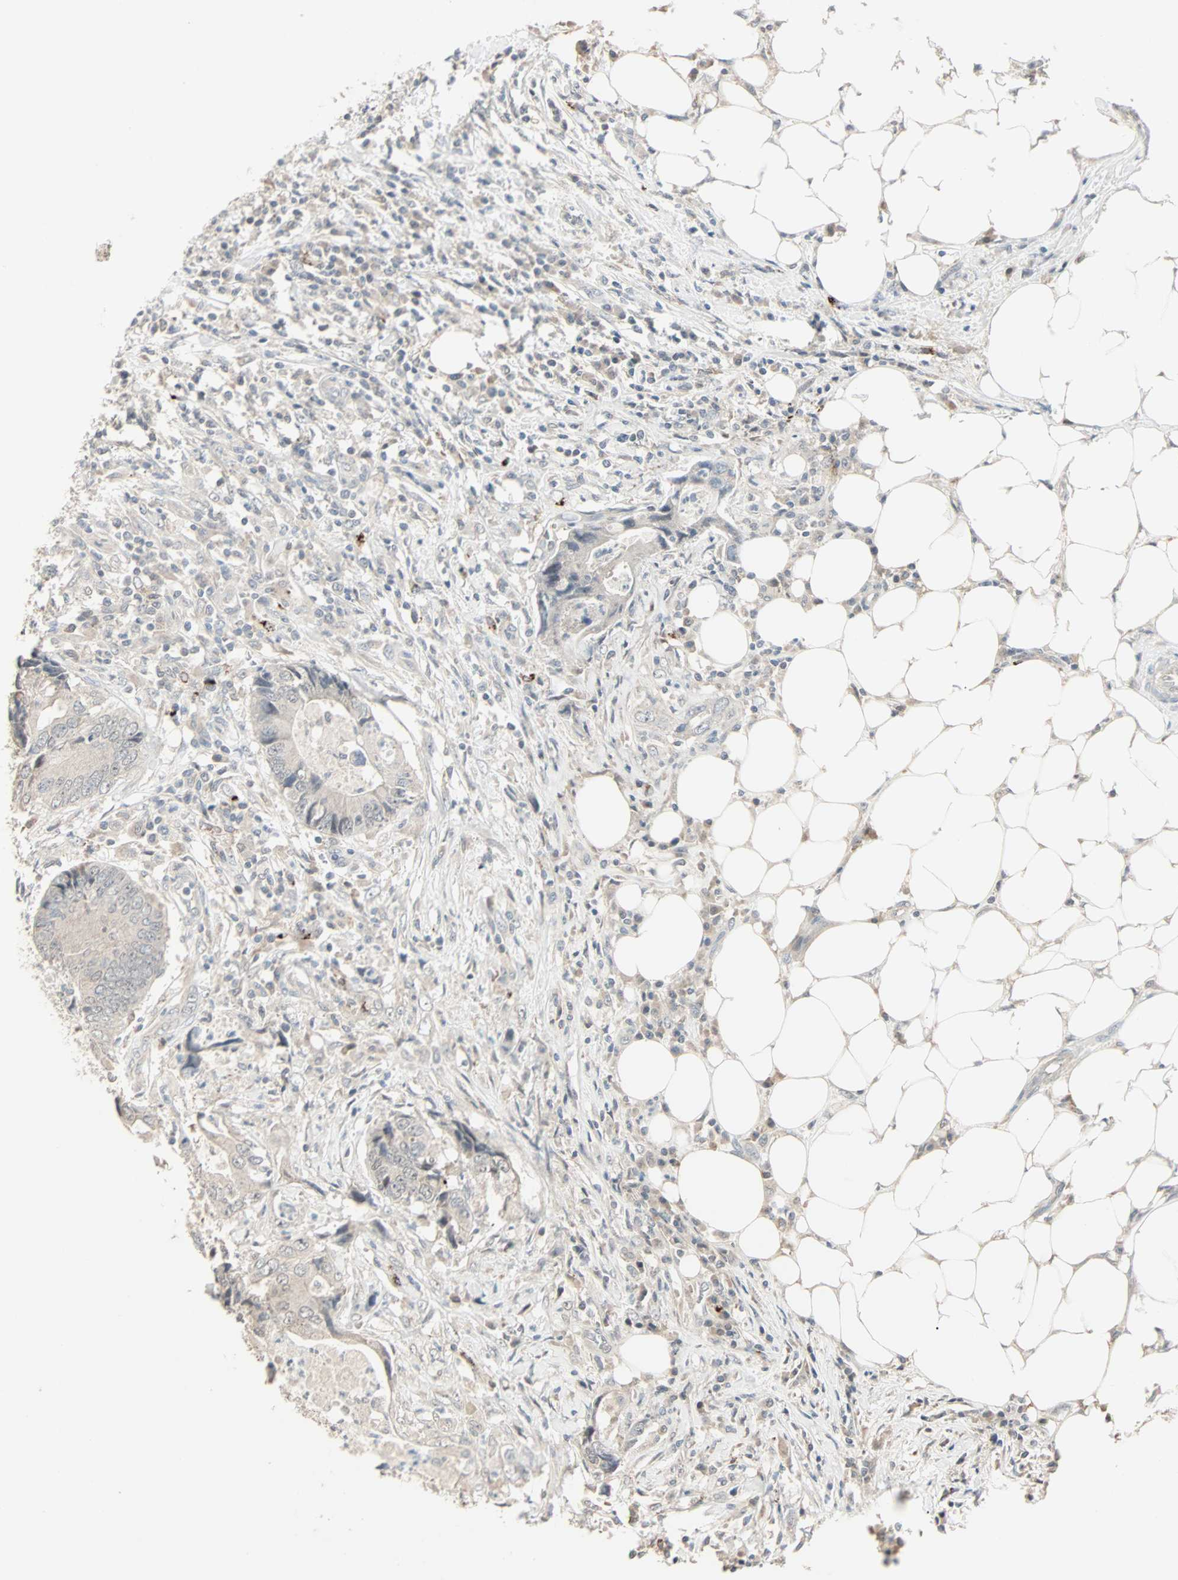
{"staining": {"intensity": "weak", "quantity": "<25%", "location": "cytoplasmic/membranous"}, "tissue": "colorectal cancer", "cell_type": "Tumor cells", "image_type": "cancer", "snomed": [{"axis": "morphology", "description": "Adenocarcinoma, NOS"}, {"axis": "topography", "description": "Colon"}], "caption": "Colorectal adenocarcinoma stained for a protein using immunohistochemistry displays no staining tumor cells.", "gene": "KDM4A", "patient": {"sex": "male", "age": 71}}